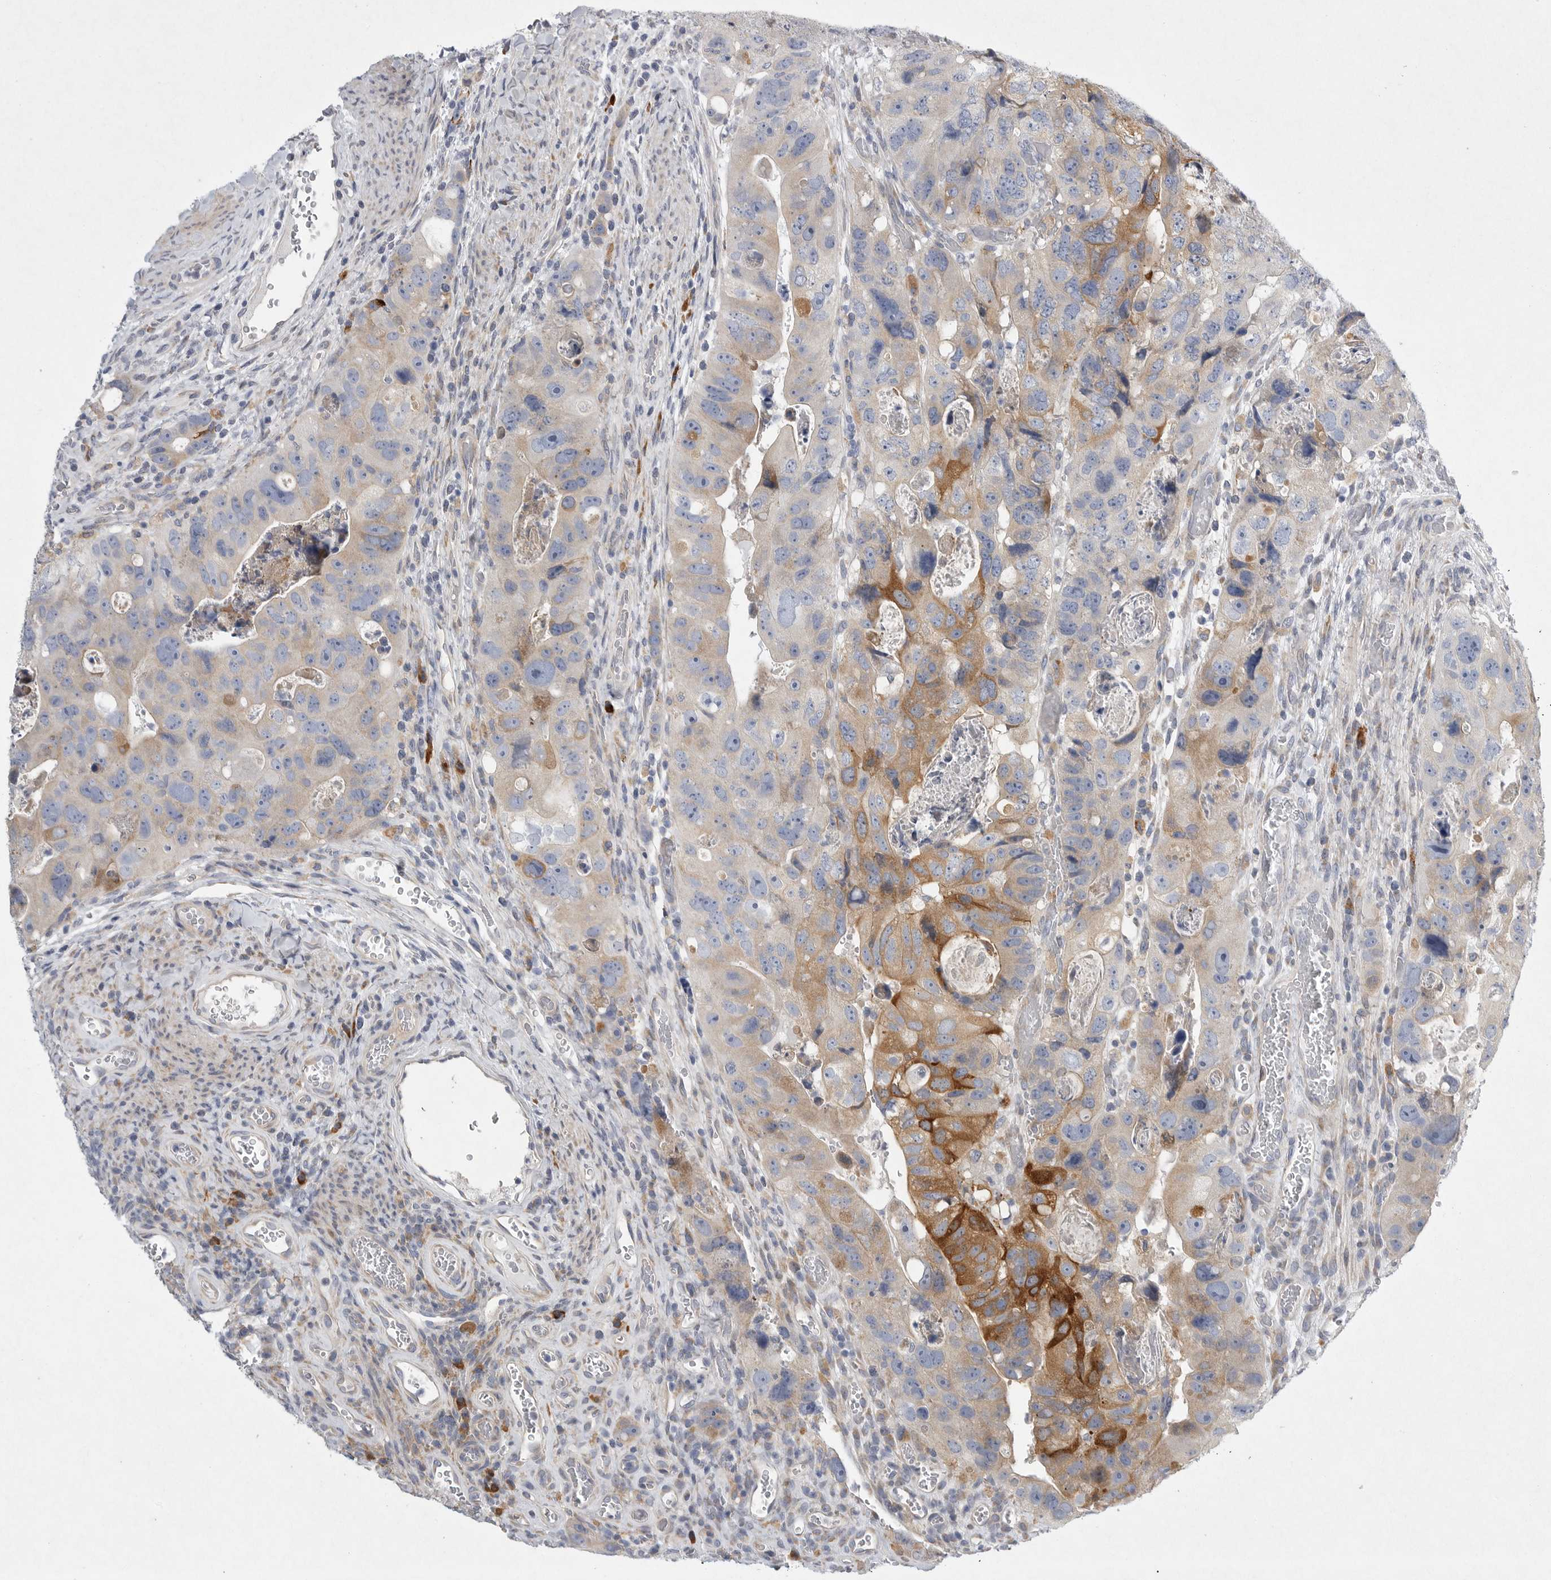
{"staining": {"intensity": "strong", "quantity": "<25%", "location": "cytoplasmic/membranous"}, "tissue": "colorectal cancer", "cell_type": "Tumor cells", "image_type": "cancer", "snomed": [{"axis": "morphology", "description": "Adenocarcinoma, NOS"}, {"axis": "topography", "description": "Rectum"}], "caption": "Adenocarcinoma (colorectal) tissue displays strong cytoplasmic/membranous staining in approximately <25% of tumor cells (DAB (3,3'-diaminobenzidine) = brown stain, brightfield microscopy at high magnification).", "gene": "EDEM3", "patient": {"sex": "male", "age": 59}}